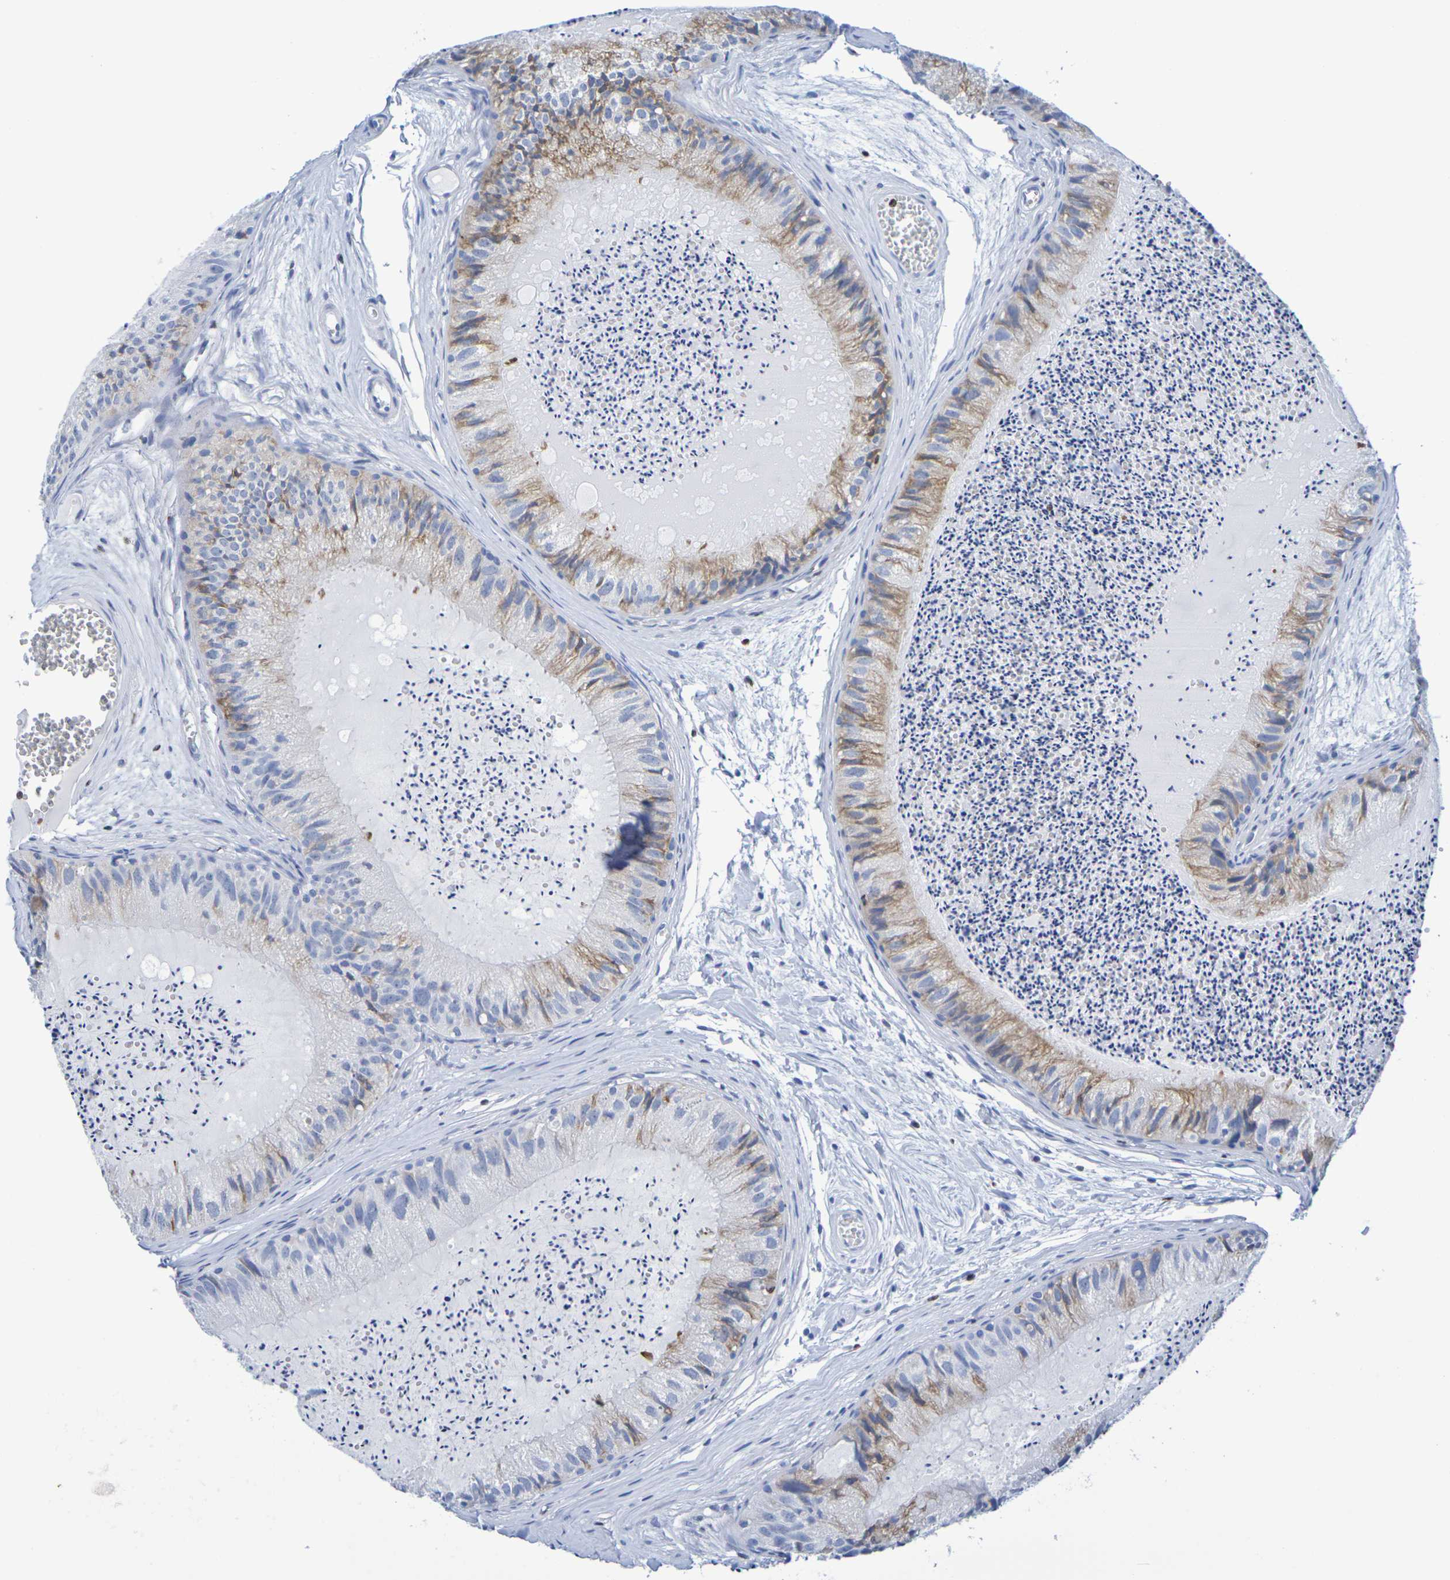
{"staining": {"intensity": "moderate", "quantity": "25%-75%", "location": "cytoplasmic/membranous"}, "tissue": "epididymis", "cell_type": "Glandular cells", "image_type": "normal", "snomed": [{"axis": "morphology", "description": "Normal tissue, NOS"}, {"axis": "topography", "description": "Epididymis"}], "caption": "Immunohistochemistry (DAB (3,3'-diaminobenzidine)) staining of unremarkable human epididymis reveals moderate cytoplasmic/membranous protein positivity in about 25%-75% of glandular cells.", "gene": "H1", "patient": {"sex": "male", "age": 31}}